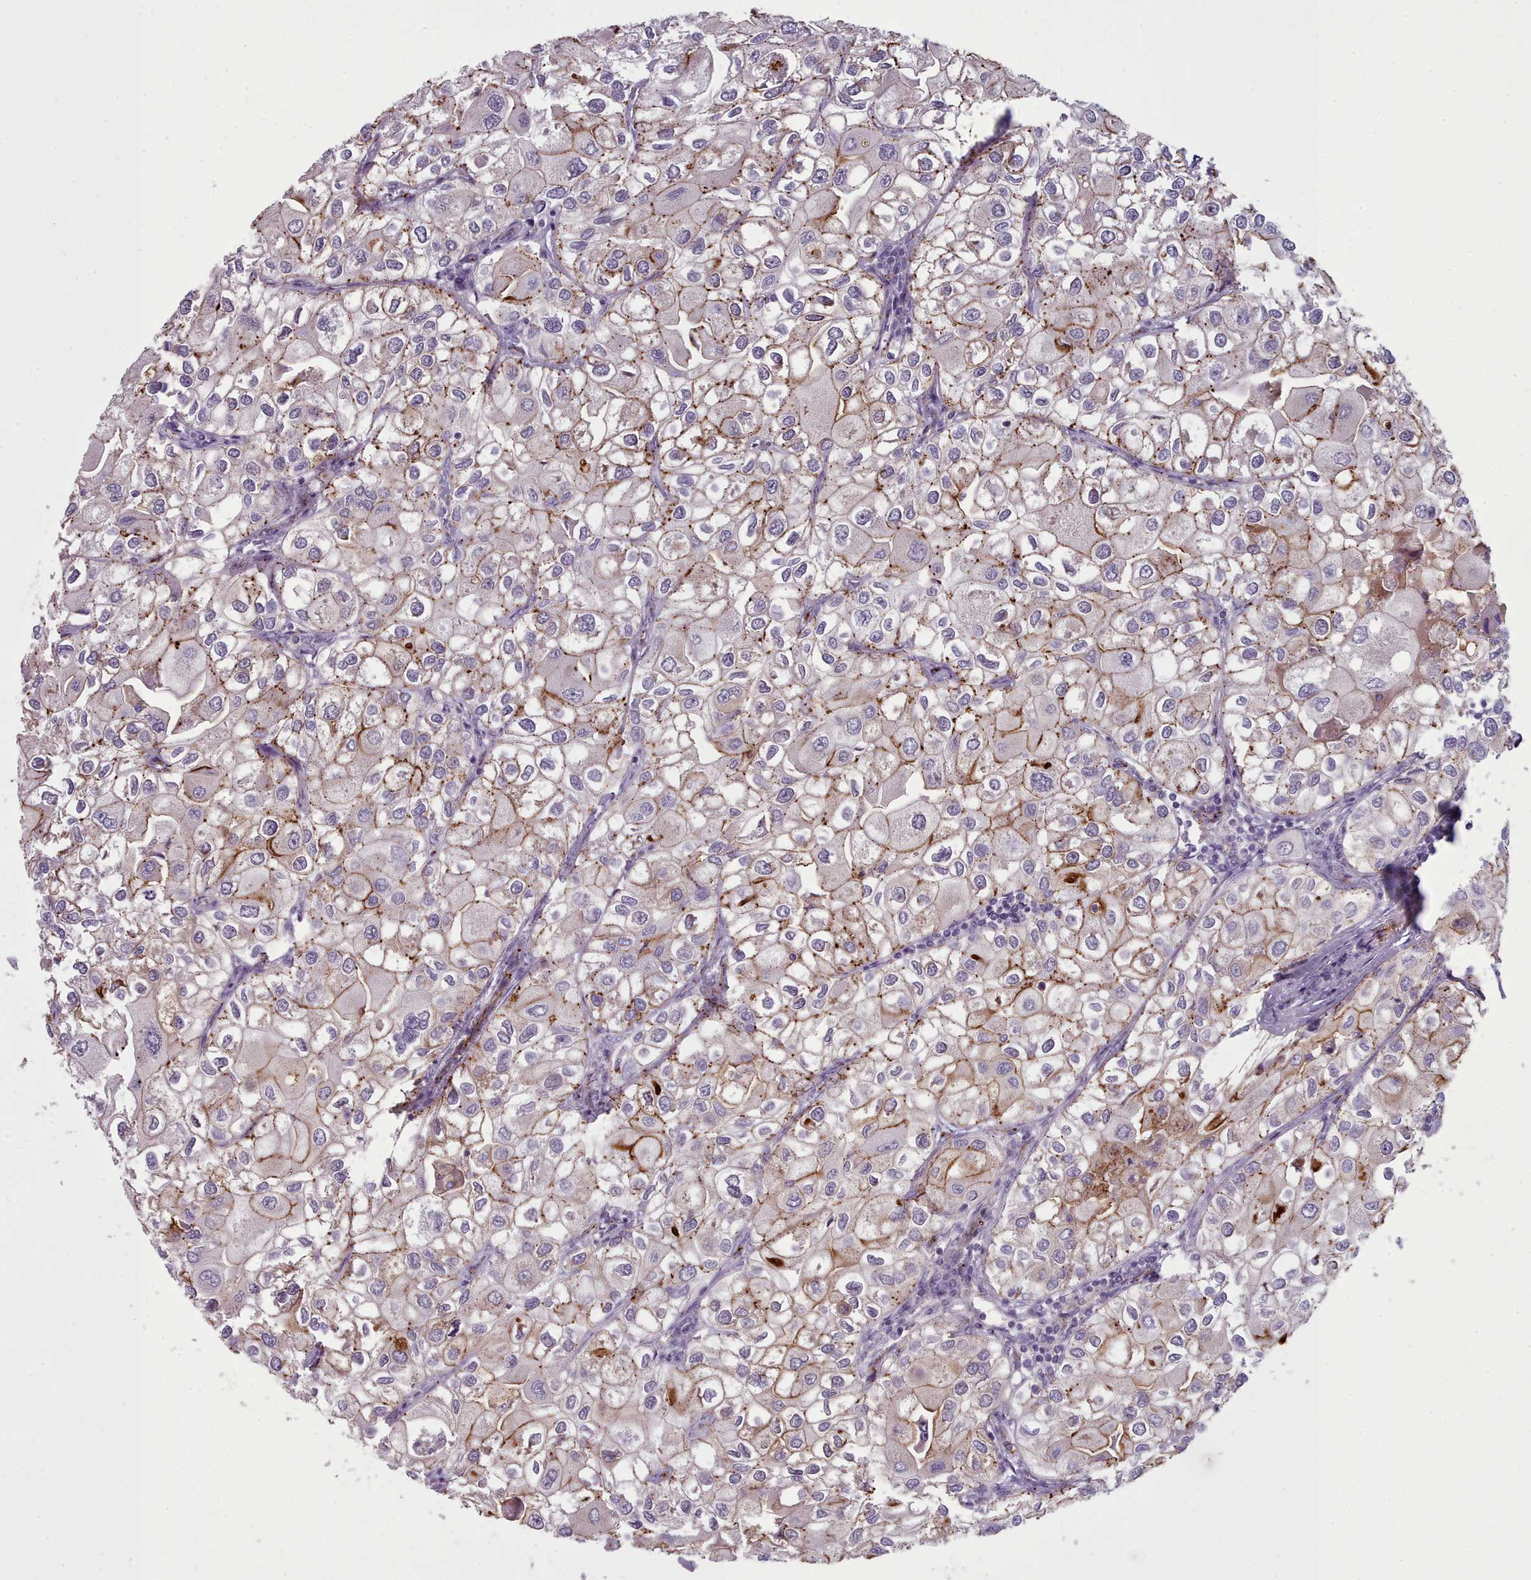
{"staining": {"intensity": "moderate", "quantity": "<25%", "location": "cytoplasmic/membranous"}, "tissue": "urothelial cancer", "cell_type": "Tumor cells", "image_type": "cancer", "snomed": [{"axis": "morphology", "description": "Urothelial carcinoma, High grade"}, {"axis": "topography", "description": "Urinary bladder"}], "caption": "Immunohistochemistry staining of high-grade urothelial carcinoma, which displays low levels of moderate cytoplasmic/membranous staining in about <25% of tumor cells indicating moderate cytoplasmic/membranous protein staining. The staining was performed using DAB (3,3'-diaminobenzidine) (brown) for protein detection and nuclei were counterstained in hematoxylin (blue).", "gene": "CD300LF", "patient": {"sex": "male", "age": 64}}